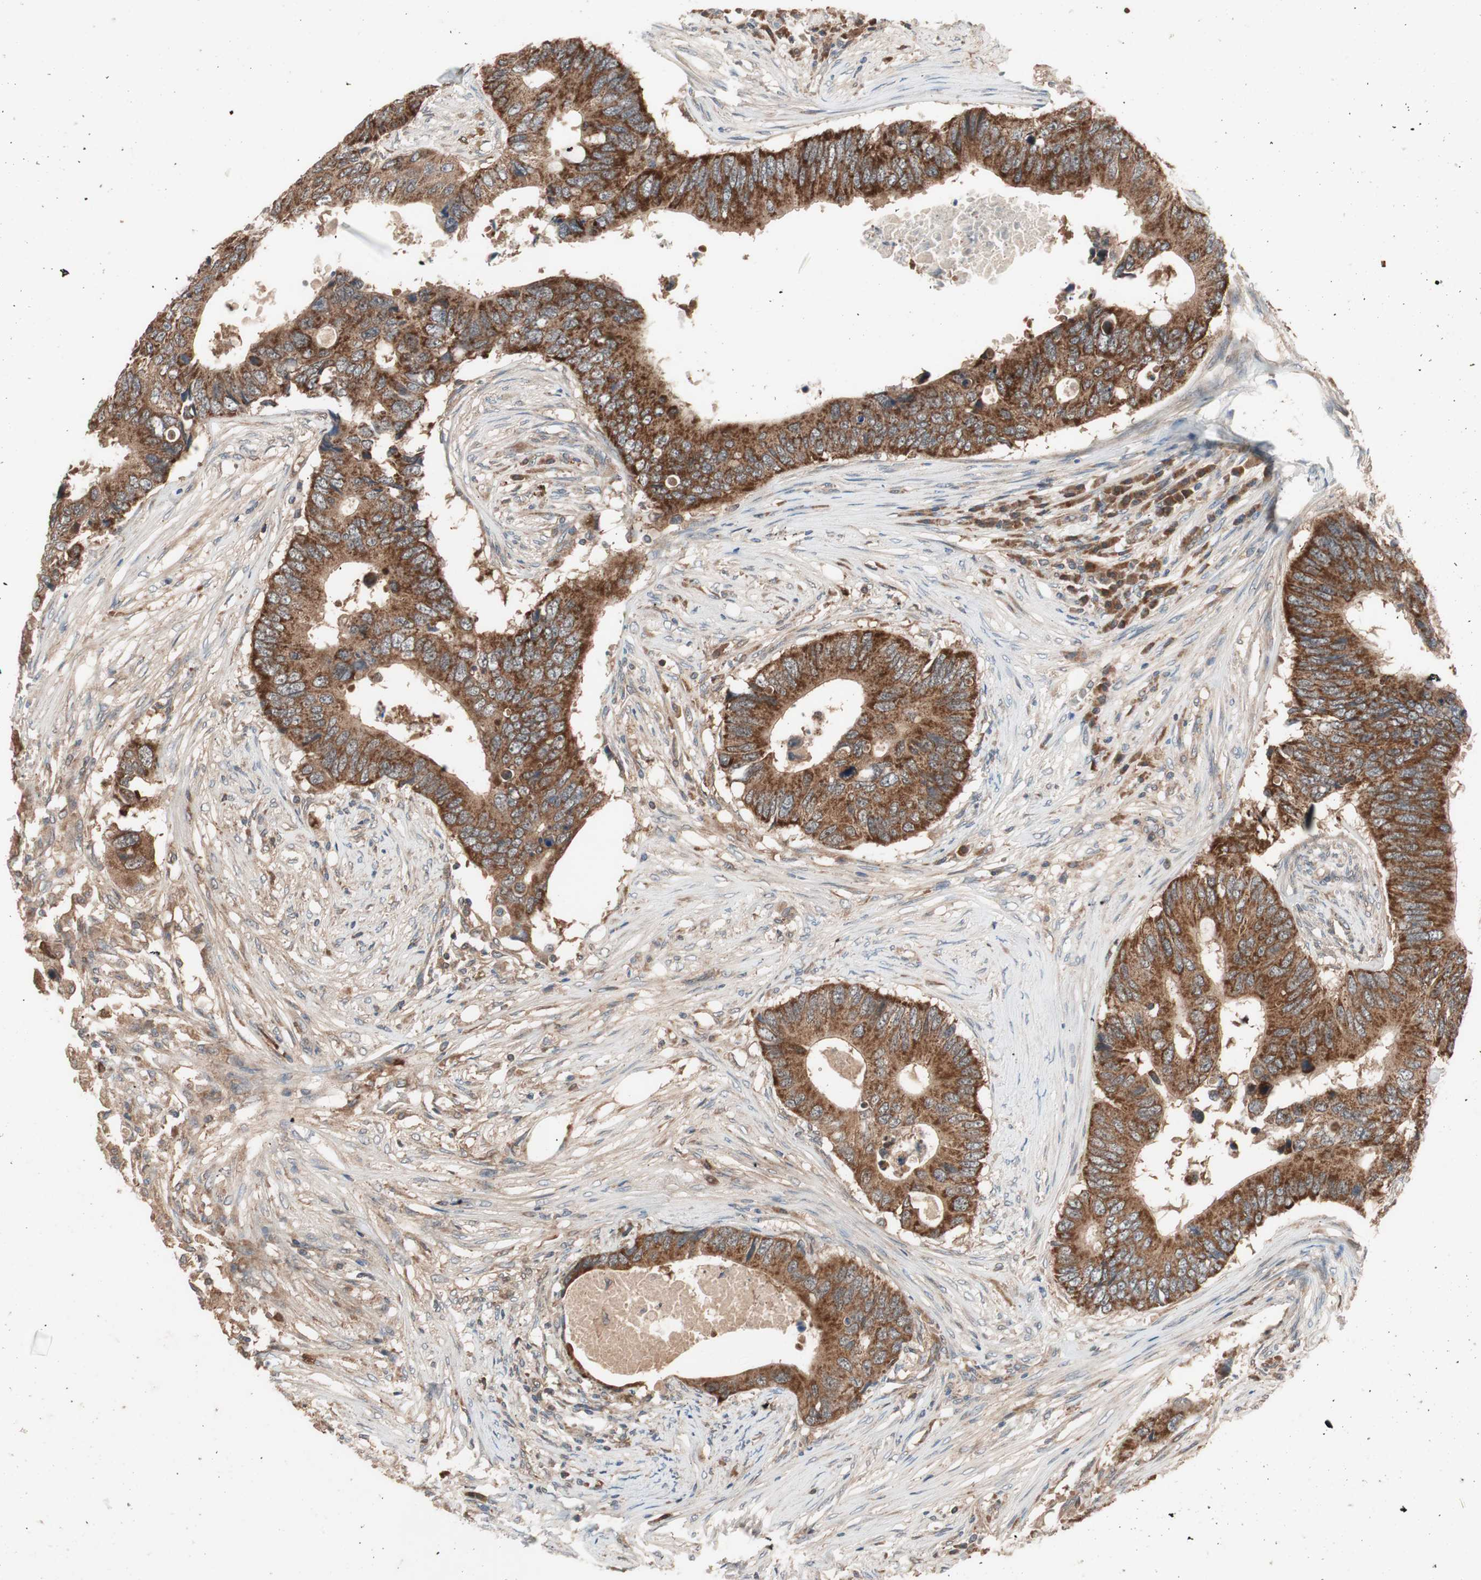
{"staining": {"intensity": "strong", "quantity": ">75%", "location": "cytoplasmic/membranous"}, "tissue": "colorectal cancer", "cell_type": "Tumor cells", "image_type": "cancer", "snomed": [{"axis": "morphology", "description": "Adenocarcinoma, NOS"}, {"axis": "topography", "description": "Colon"}], "caption": "This is an image of immunohistochemistry (IHC) staining of colorectal adenocarcinoma, which shows strong staining in the cytoplasmic/membranous of tumor cells.", "gene": "HMBS", "patient": {"sex": "male", "age": 71}}